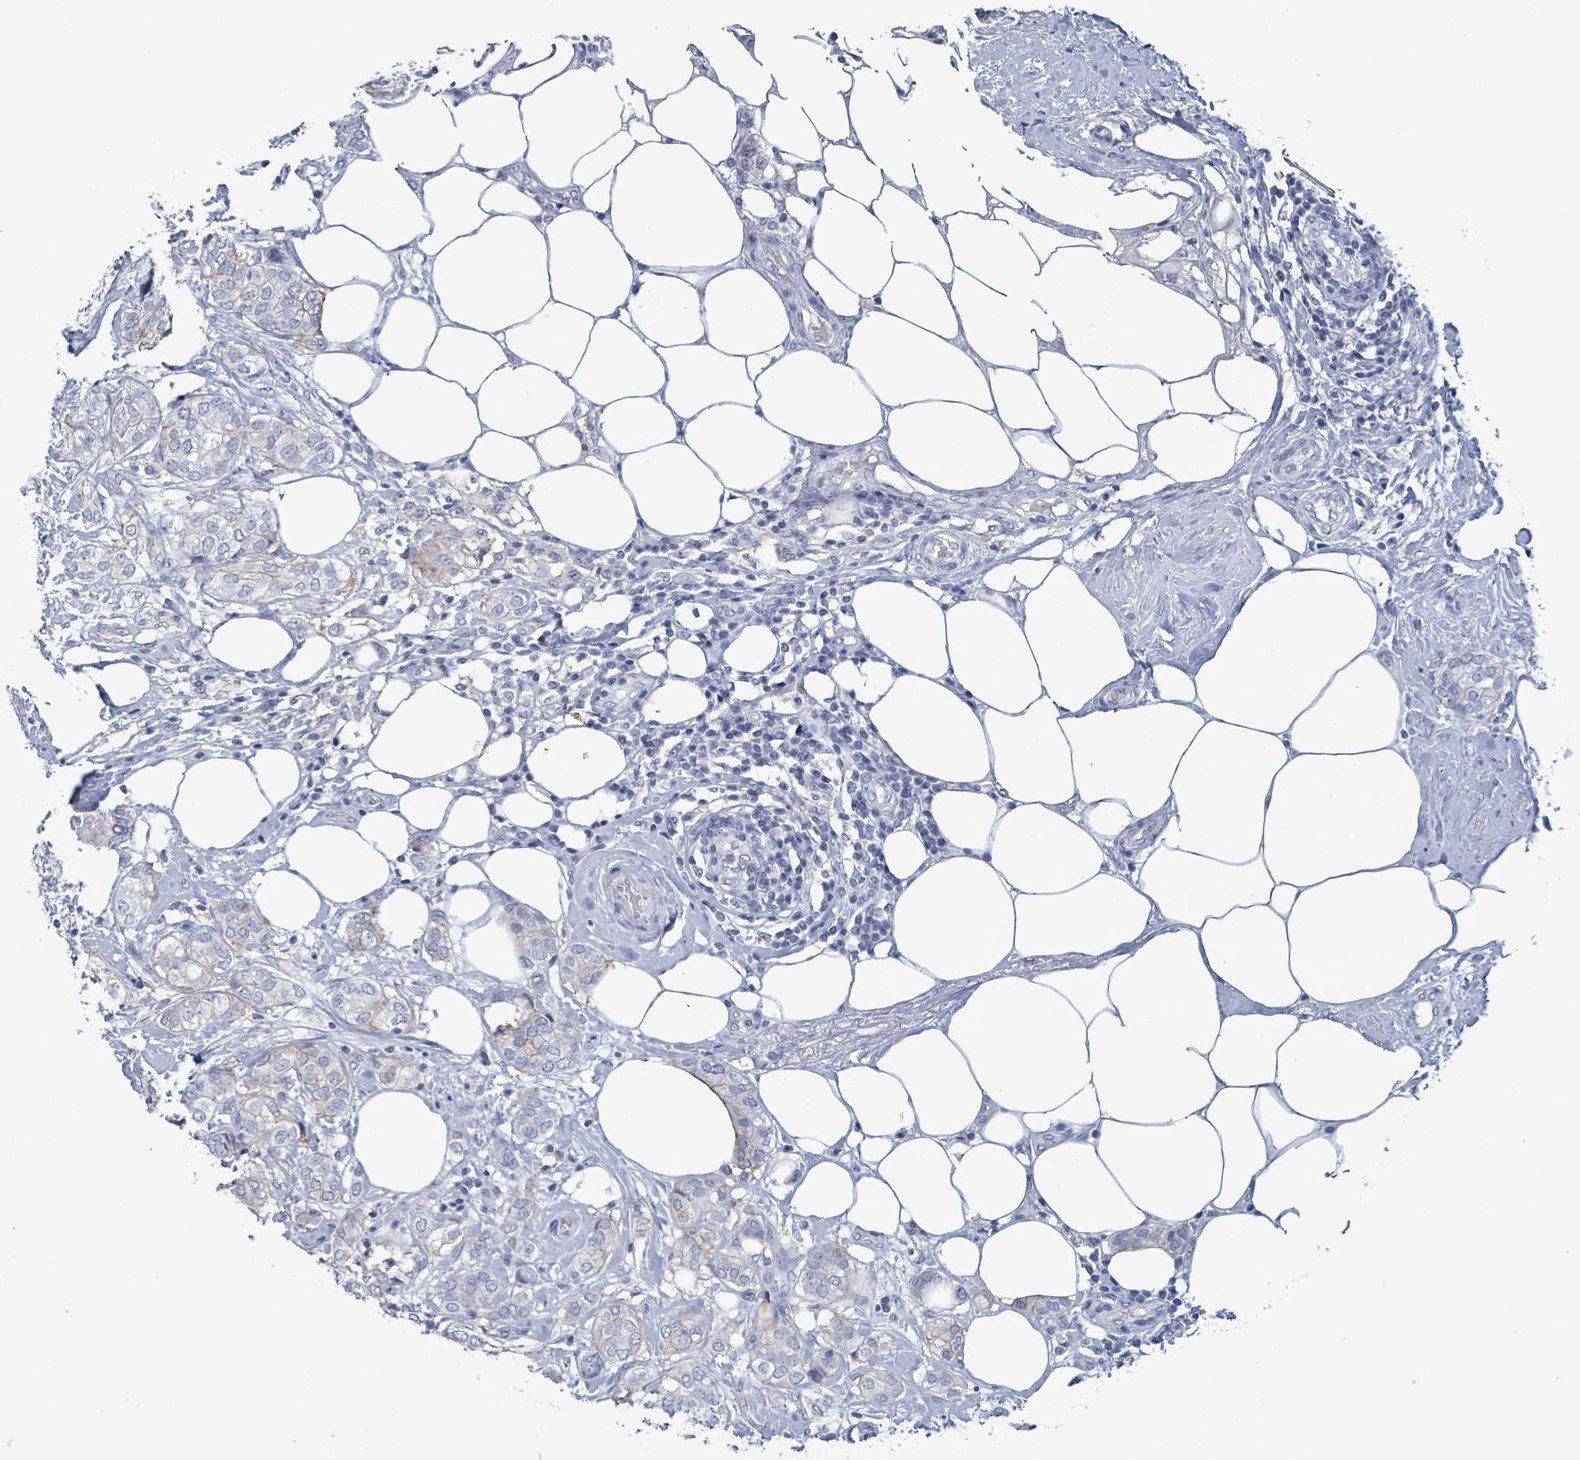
{"staining": {"intensity": "negative", "quantity": "none", "location": "none"}, "tissue": "breast cancer", "cell_type": "Tumor cells", "image_type": "cancer", "snomed": [{"axis": "morphology", "description": "Duct carcinoma"}, {"axis": "topography", "description": "Breast"}], "caption": "Tumor cells are negative for protein expression in human intraductal carcinoma (breast). (Immunohistochemistry, brightfield microscopy, high magnification).", "gene": "BSG", "patient": {"sex": "female", "age": 73}}